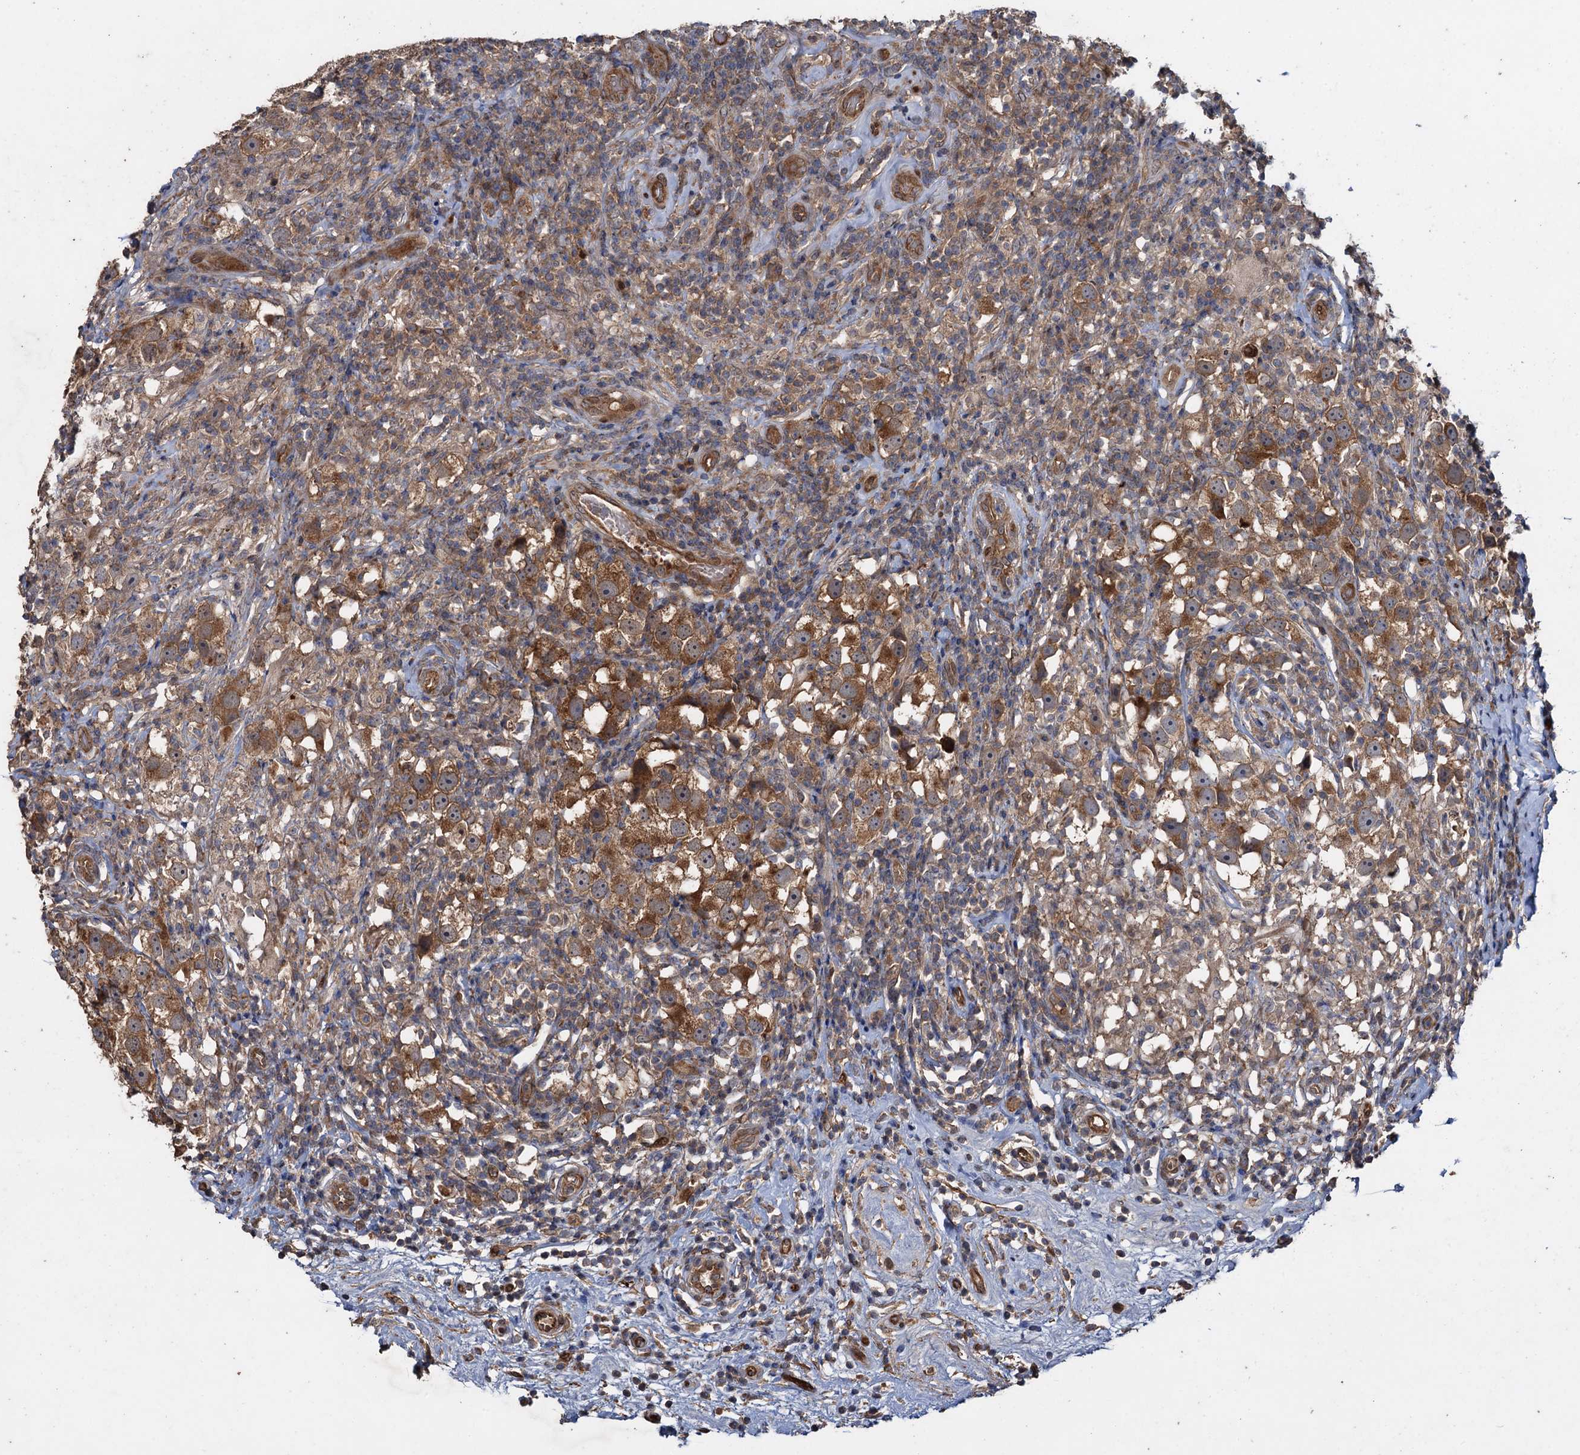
{"staining": {"intensity": "moderate", "quantity": ">75%", "location": "cytoplasmic/membranous"}, "tissue": "testis cancer", "cell_type": "Tumor cells", "image_type": "cancer", "snomed": [{"axis": "morphology", "description": "Seminoma, NOS"}, {"axis": "topography", "description": "Testis"}], "caption": "IHC staining of testis cancer, which demonstrates medium levels of moderate cytoplasmic/membranous positivity in approximately >75% of tumor cells indicating moderate cytoplasmic/membranous protein staining. The staining was performed using DAB (brown) for protein detection and nuclei were counterstained in hematoxylin (blue).", "gene": "RHOBTB1", "patient": {"sex": "male", "age": 49}}